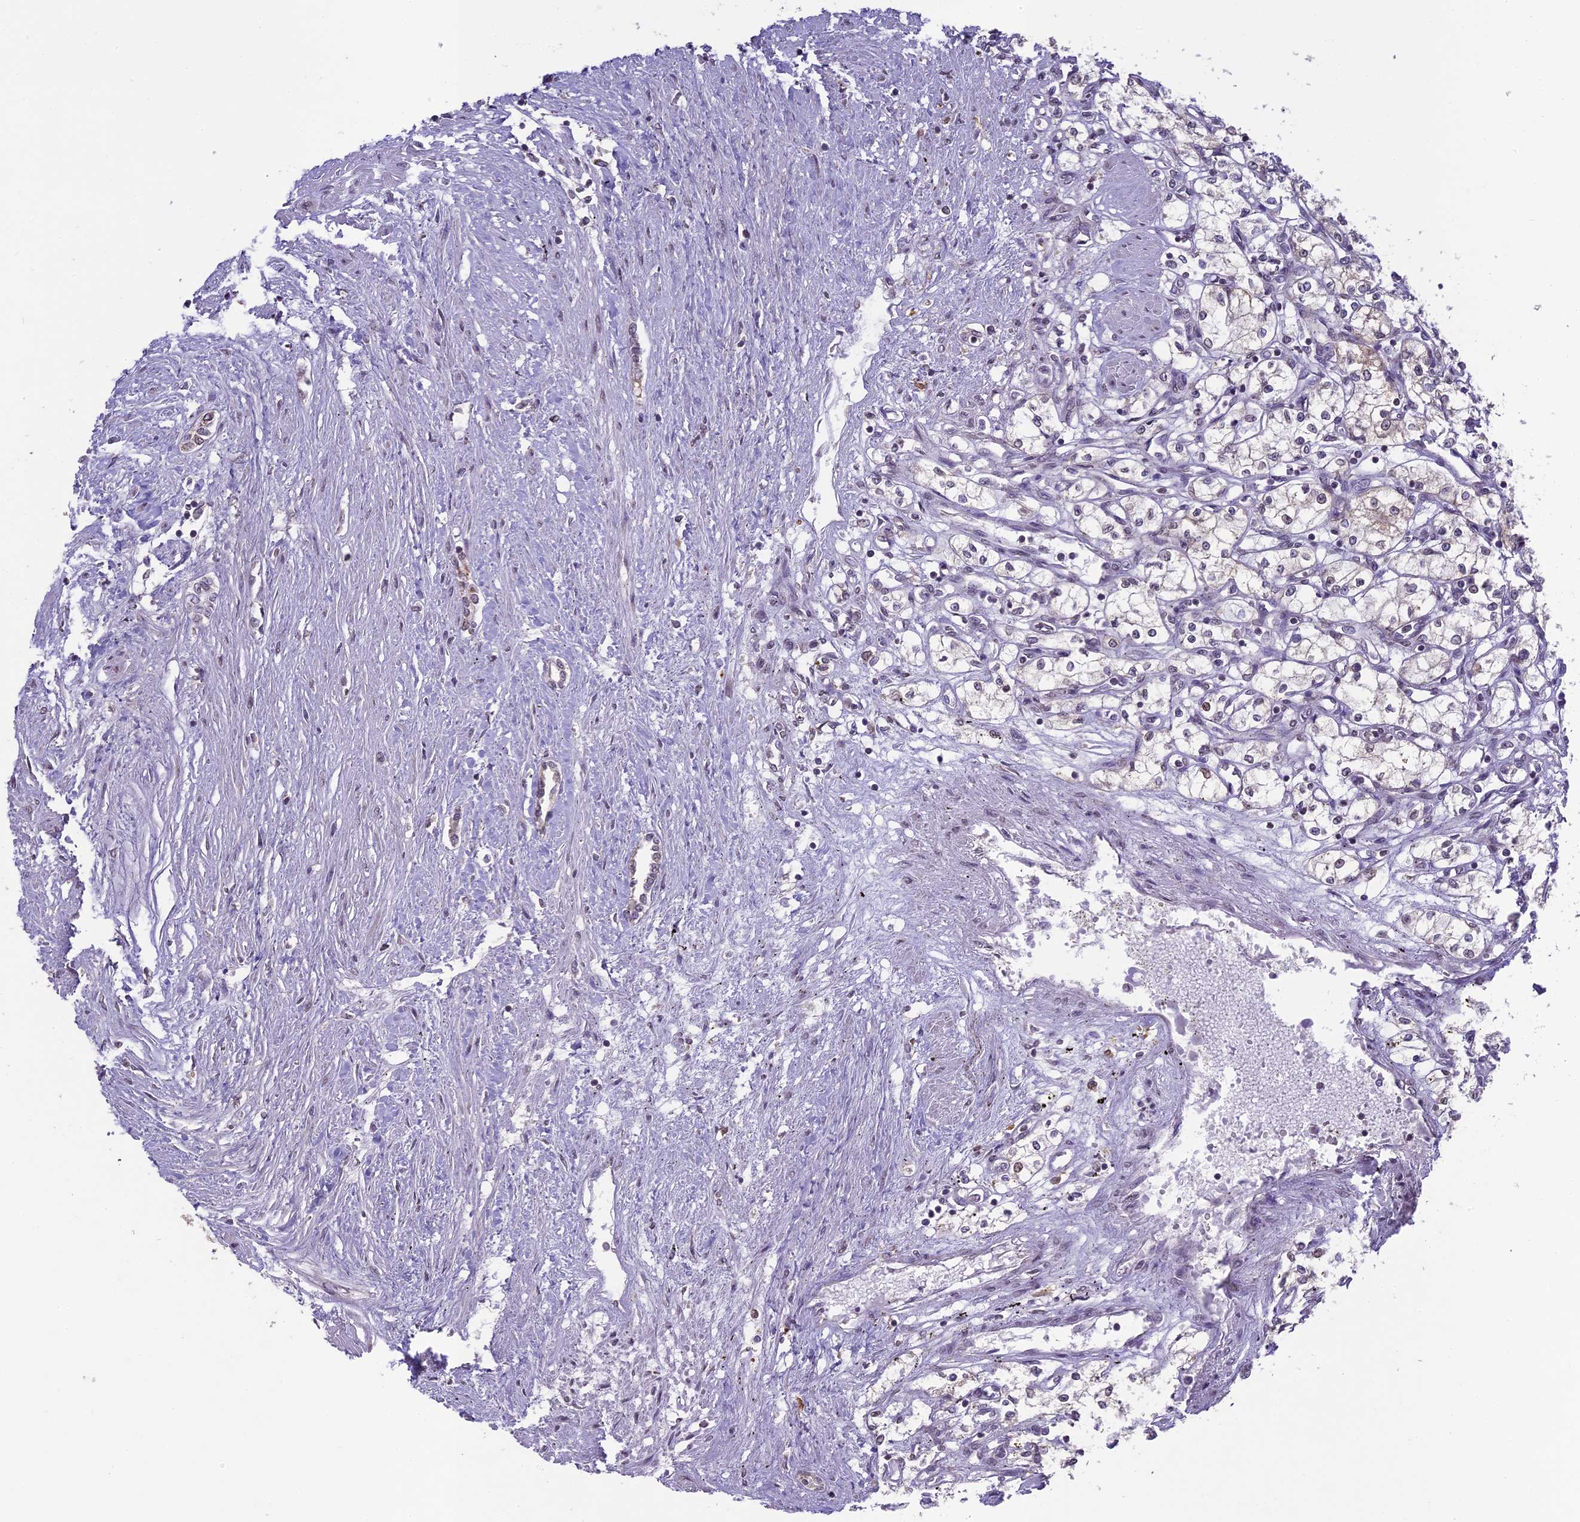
{"staining": {"intensity": "weak", "quantity": "<25%", "location": "cytoplasmic/membranous"}, "tissue": "renal cancer", "cell_type": "Tumor cells", "image_type": "cancer", "snomed": [{"axis": "morphology", "description": "Adenocarcinoma, NOS"}, {"axis": "topography", "description": "Kidney"}], "caption": "High power microscopy micrograph of an IHC micrograph of renal cancer (adenocarcinoma), revealing no significant staining in tumor cells.", "gene": "ERG28", "patient": {"sex": "male", "age": 59}}